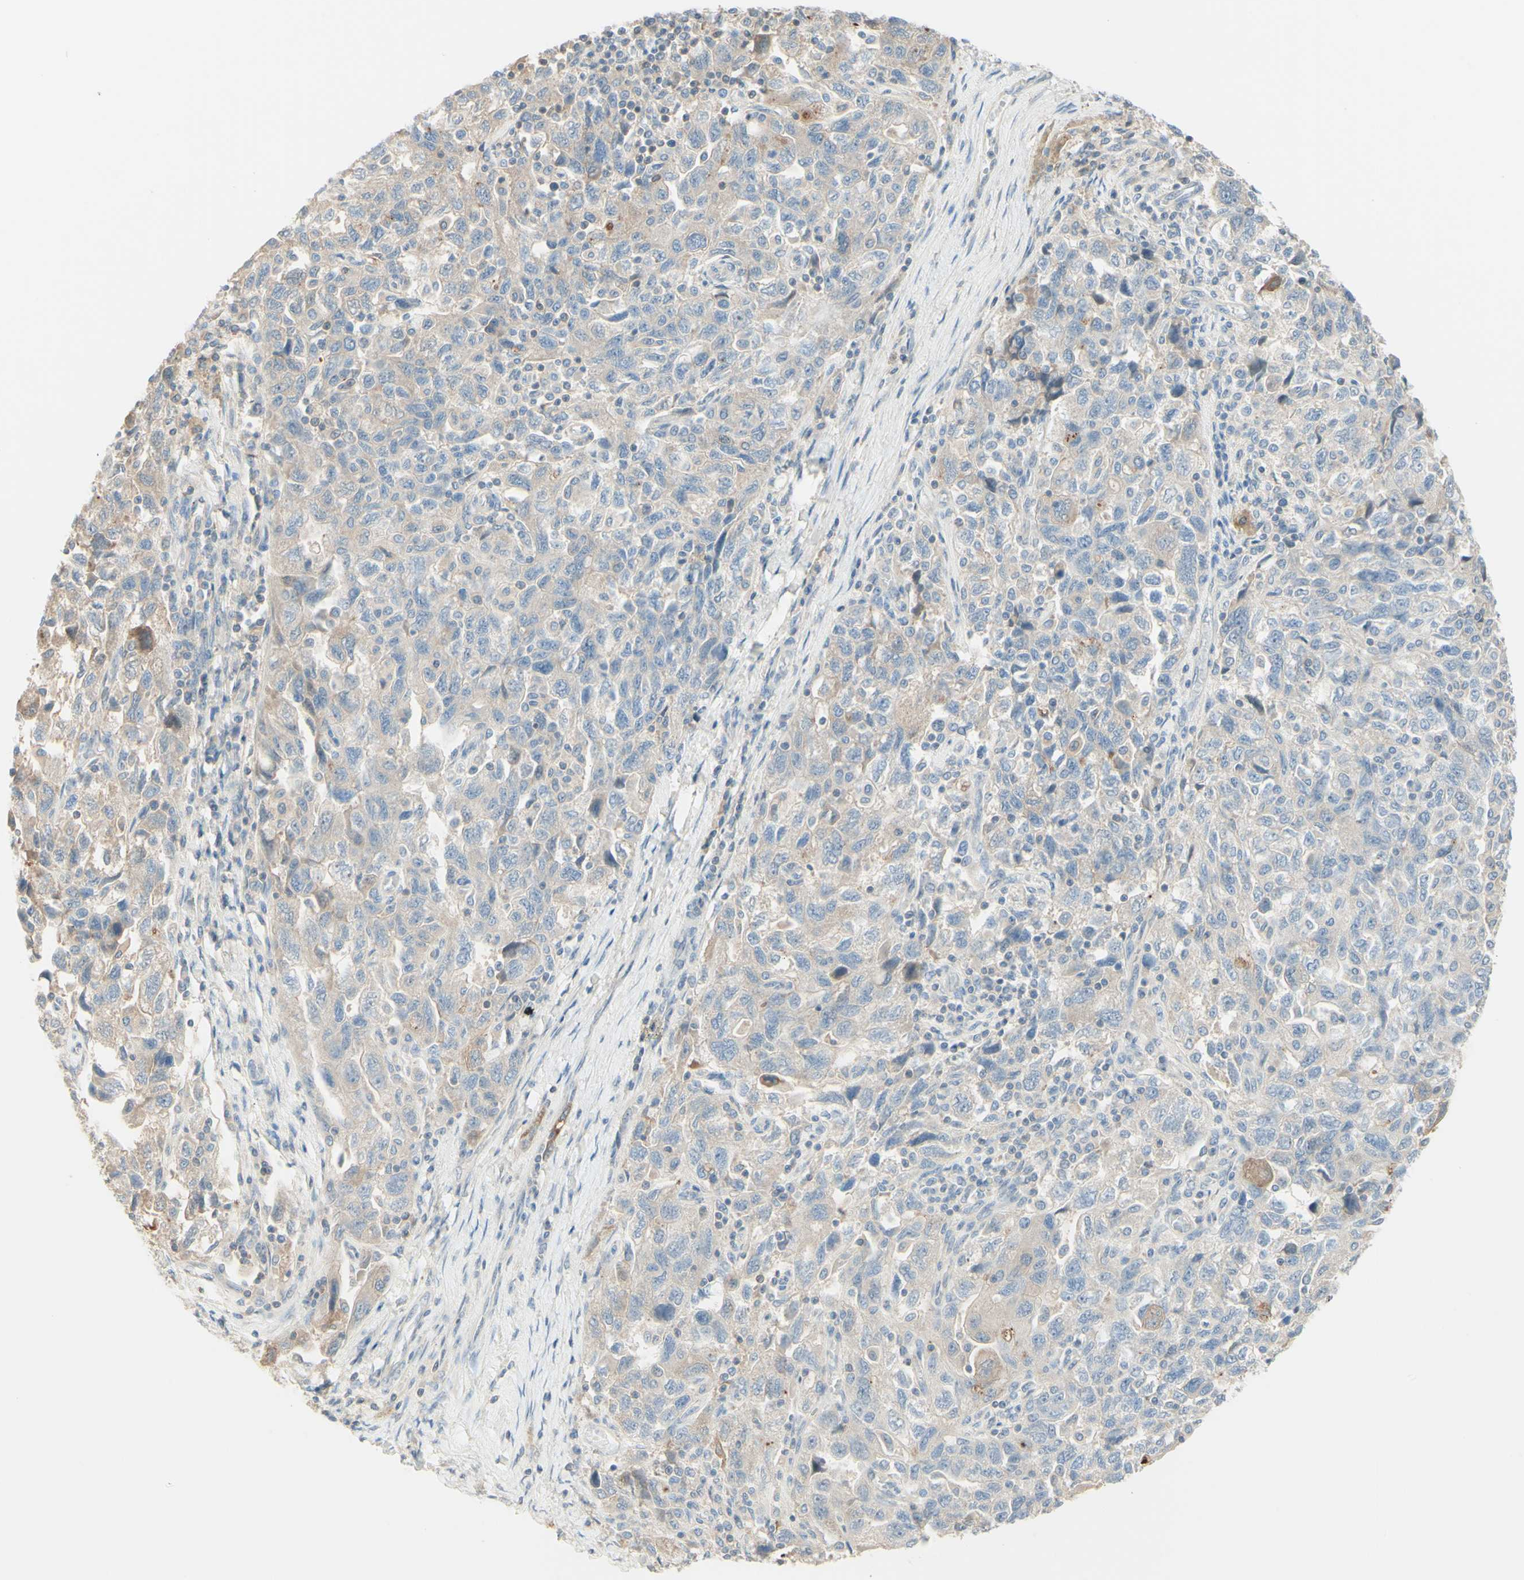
{"staining": {"intensity": "weak", "quantity": "25%-75%", "location": "cytoplasmic/membranous"}, "tissue": "ovarian cancer", "cell_type": "Tumor cells", "image_type": "cancer", "snomed": [{"axis": "morphology", "description": "Carcinoma, NOS"}, {"axis": "morphology", "description": "Cystadenocarcinoma, serous, NOS"}, {"axis": "topography", "description": "Ovary"}], "caption": "A high-resolution image shows immunohistochemistry (IHC) staining of carcinoma (ovarian), which exhibits weak cytoplasmic/membranous expression in approximately 25%-75% of tumor cells.", "gene": "MTM1", "patient": {"sex": "female", "age": 69}}